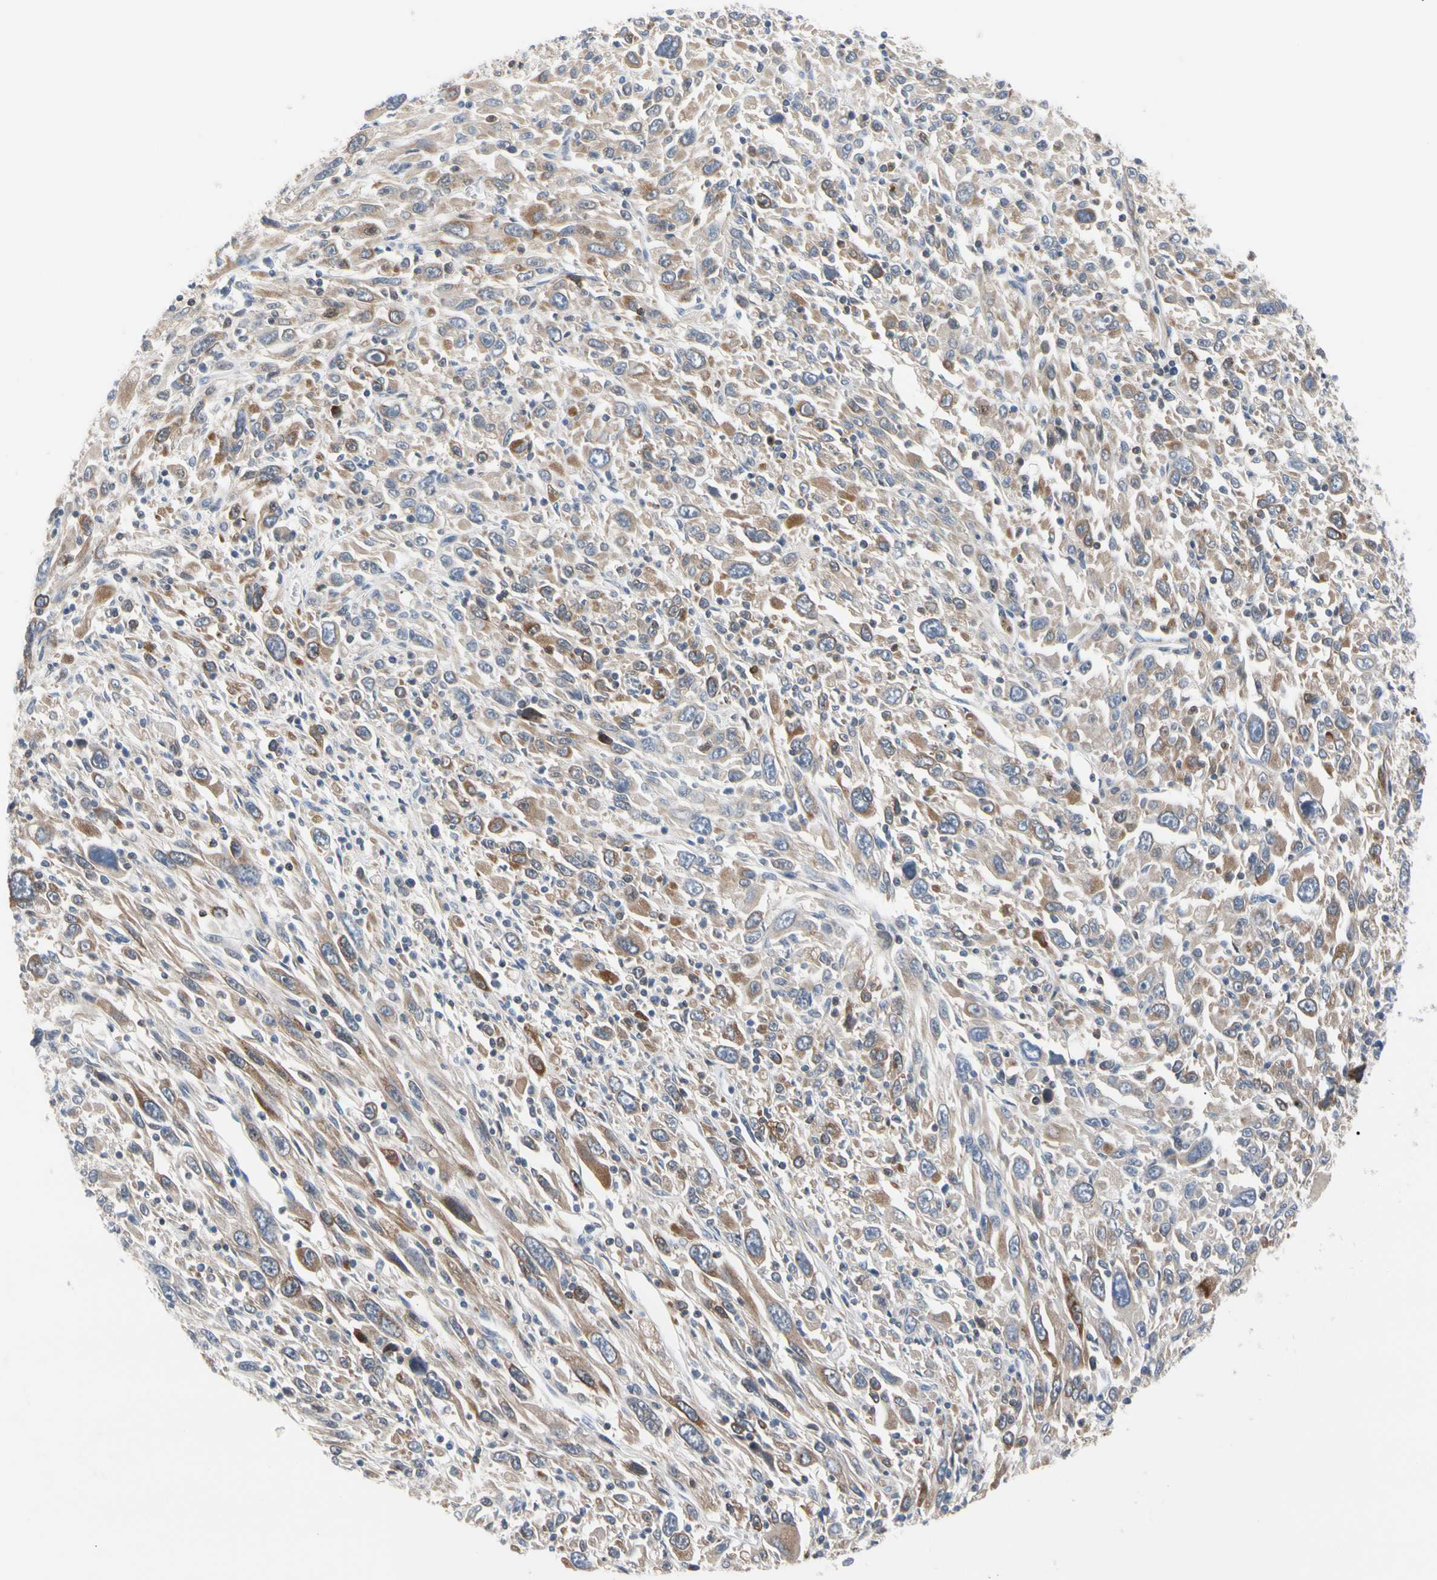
{"staining": {"intensity": "moderate", "quantity": "25%-75%", "location": "cytoplasmic/membranous"}, "tissue": "melanoma", "cell_type": "Tumor cells", "image_type": "cancer", "snomed": [{"axis": "morphology", "description": "Malignant melanoma, Metastatic site"}, {"axis": "topography", "description": "Skin"}], "caption": "Tumor cells display medium levels of moderate cytoplasmic/membranous positivity in about 25%-75% of cells in human malignant melanoma (metastatic site). Nuclei are stained in blue.", "gene": "MCL1", "patient": {"sex": "female", "age": 56}}